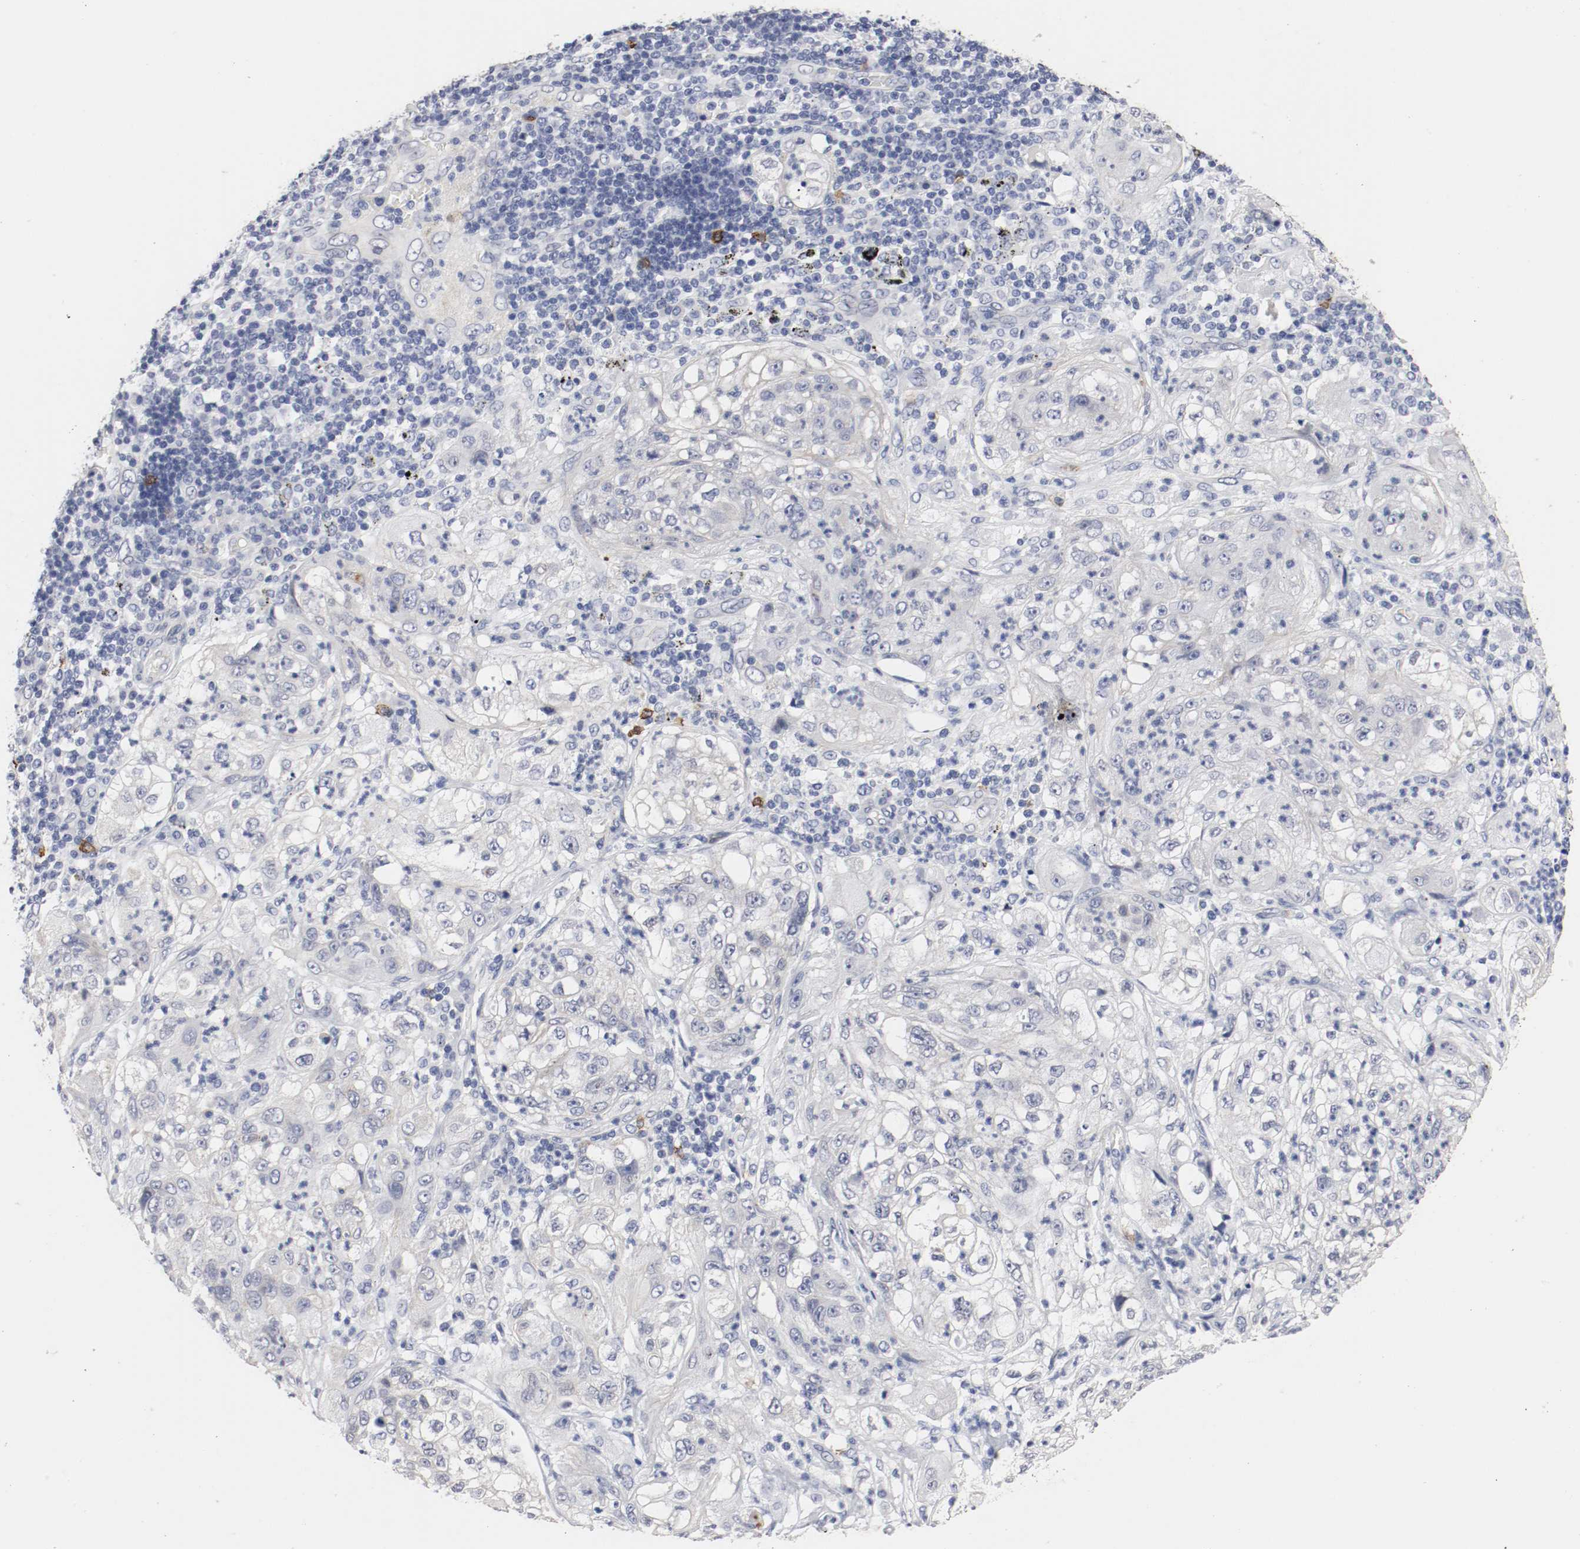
{"staining": {"intensity": "negative", "quantity": "none", "location": "none"}, "tissue": "lung cancer", "cell_type": "Tumor cells", "image_type": "cancer", "snomed": [{"axis": "morphology", "description": "Inflammation, NOS"}, {"axis": "morphology", "description": "Squamous cell carcinoma, NOS"}, {"axis": "topography", "description": "Lymph node"}, {"axis": "topography", "description": "Soft tissue"}, {"axis": "topography", "description": "Lung"}], "caption": "Immunohistochemistry micrograph of neoplastic tissue: human squamous cell carcinoma (lung) stained with DAB (3,3'-diaminobenzidine) demonstrates no significant protein positivity in tumor cells.", "gene": "KIT", "patient": {"sex": "male", "age": 66}}